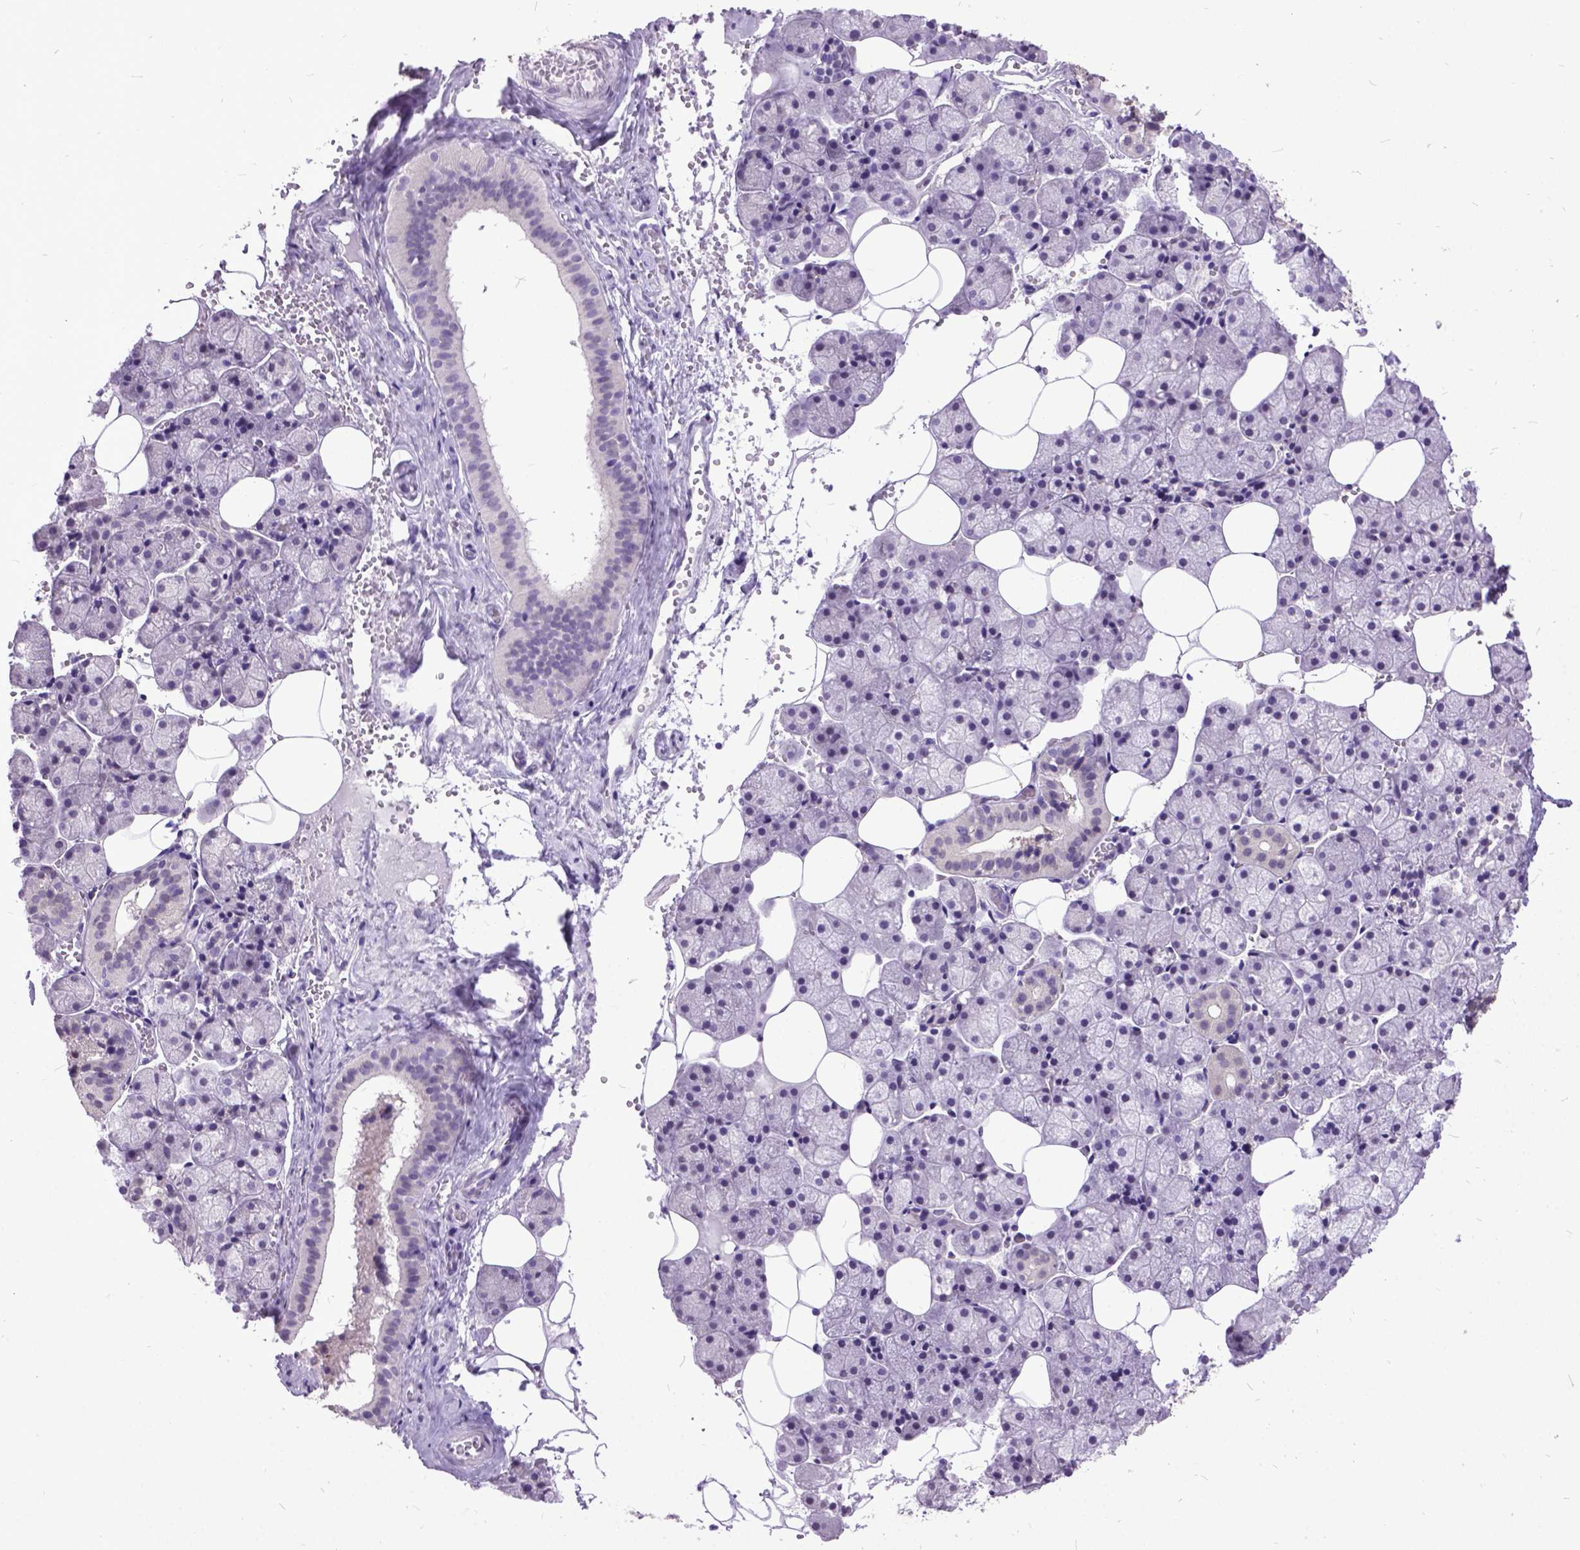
{"staining": {"intensity": "negative", "quantity": "none", "location": "none"}, "tissue": "salivary gland", "cell_type": "Glandular cells", "image_type": "normal", "snomed": [{"axis": "morphology", "description": "Normal tissue, NOS"}, {"axis": "topography", "description": "Salivary gland"}], "caption": "Glandular cells are negative for protein expression in unremarkable human salivary gland. The staining is performed using DAB (3,3'-diaminobenzidine) brown chromogen with nuclei counter-stained in using hematoxylin.", "gene": "MARCHF10", "patient": {"sex": "male", "age": 38}}